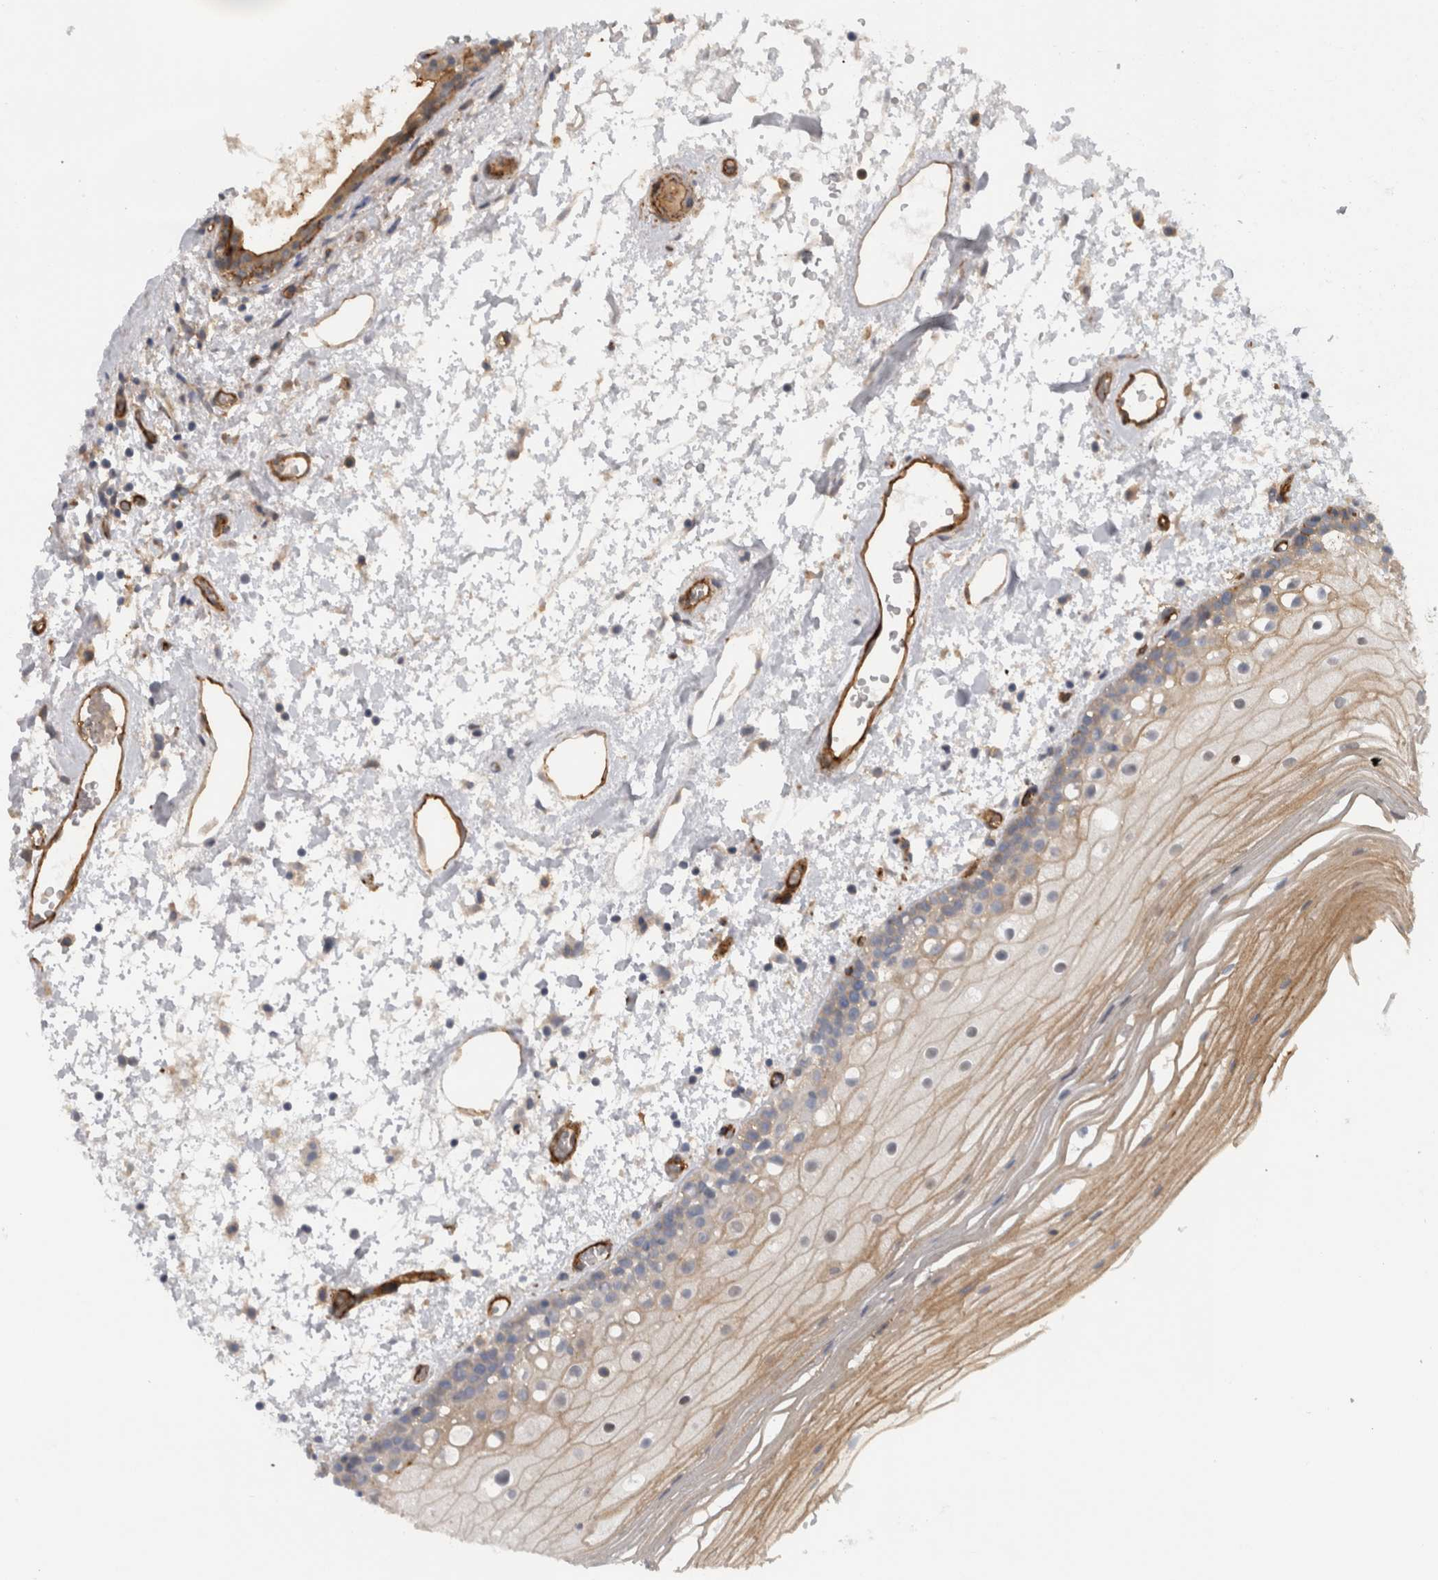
{"staining": {"intensity": "weak", "quantity": ">75%", "location": "cytoplasmic/membranous"}, "tissue": "oral mucosa", "cell_type": "Squamous epithelial cells", "image_type": "normal", "snomed": [{"axis": "morphology", "description": "Normal tissue, NOS"}, {"axis": "topography", "description": "Oral tissue"}], "caption": "Squamous epithelial cells exhibit low levels of weak cytoplasmic/membranous positivity in about >75% of cells in benign human oral mucosa. (DAB (3,3'-diaminobenzidine) IHC with brightfield microscopy, high magnification).", "gene": "CD59", "patient": {"sex": "male", "age": 52}}